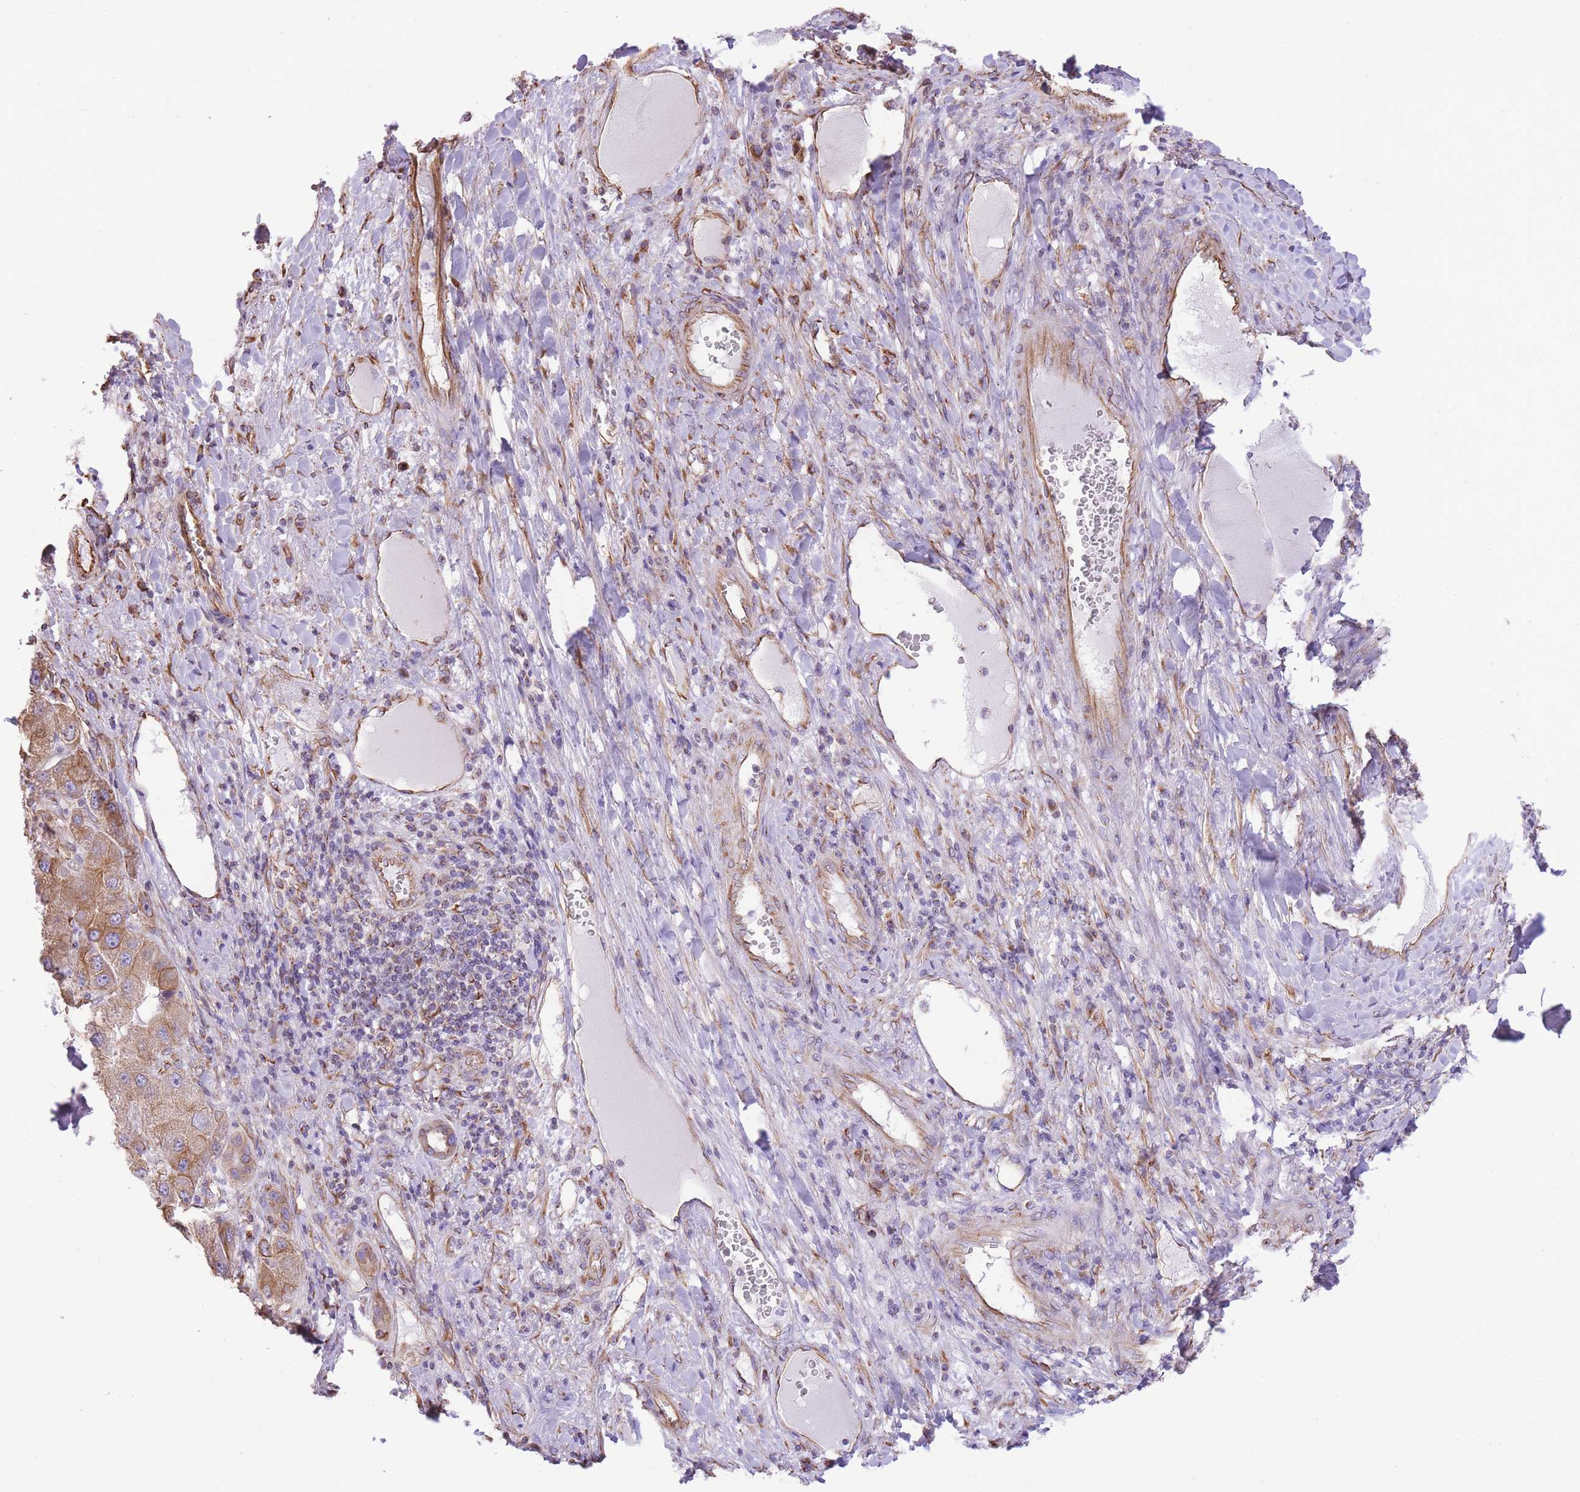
{"staining": {"intensity": "moderate", "quantity": ">75%", "location": "cytoplasmic/membranous"}, "tissue": "liver cancer", "cell_type": "Tumor cells", "image_type": "cancer", "snomed": [{"axis": "morphology", "description": "Carcinoma, Hepatocellular, NOS"}, {"axis": "topography", "description": "Liver"}], "caption": "Immunohistochemical staining of human liver cancer (hepatocellular carcinoma) demonstrates medium levels of moderate cytoplasmic/membranous staining in approximately >75% of tumor cells. (Brightfield microscopy of DAB IHC at high magnification).", "gene": "RHOU", "patient": {"sex": "female", "age": 73}}